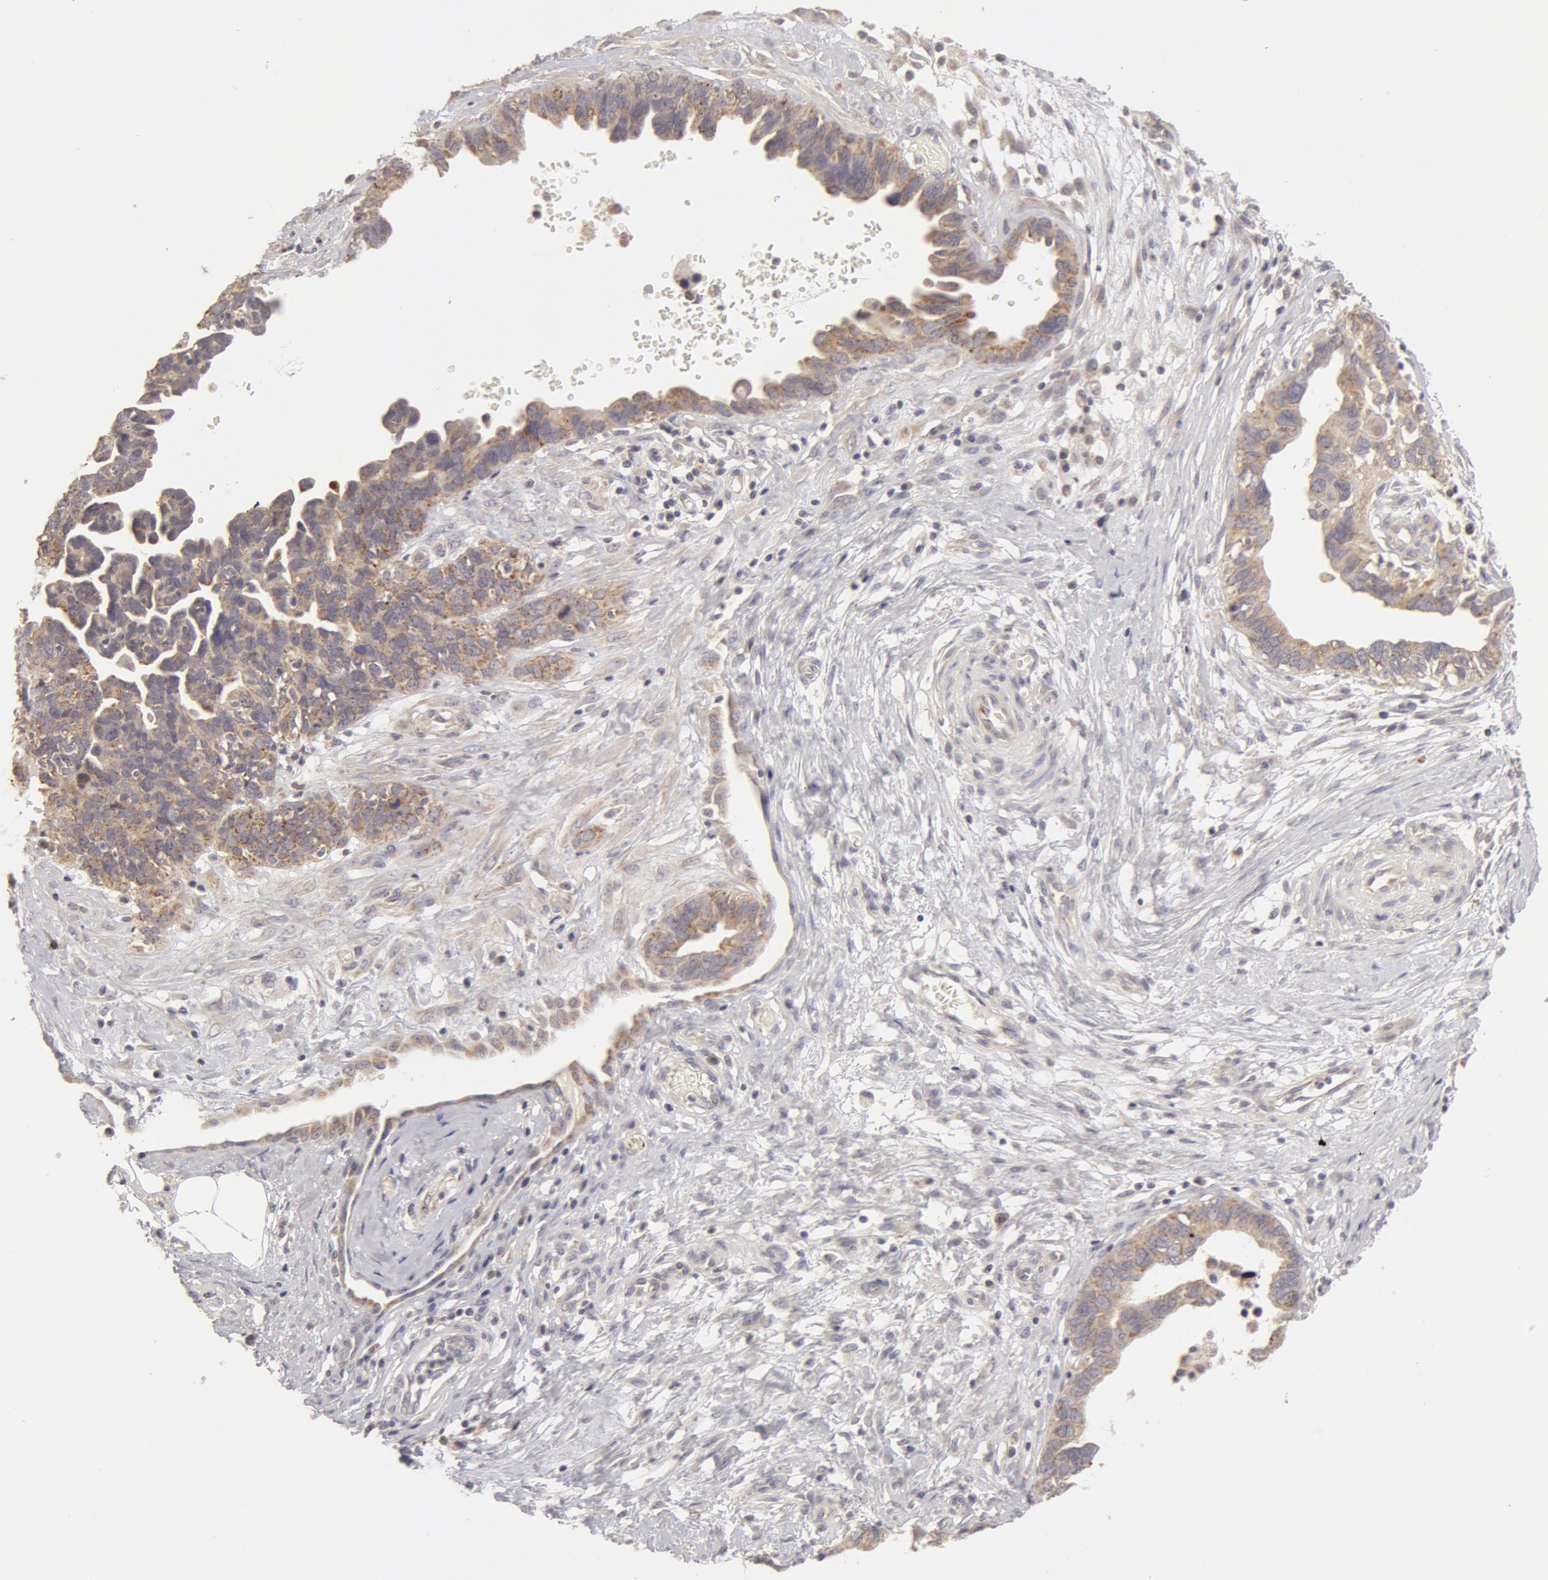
{"staining": {"intensity": "negative", "quantity": "none", "location": "none"}, "tissue": "ovarian cancer", "cell_type": "Tumor cells", "image_type": "cancer", "snomed": [{"axis": "morphology", "description": "Cystadenocarcinoma, serous, NOS"}, {"axis": "topography", "description": "Ovary"}], "caption": "The image reveals no staining of tumor cells in serous cystadenocarcinoma (ovarian). The staining is performed using DAB (3,3'-diaminobenzidine) brown chromogen with nuclei counter-stained in using hematoxylin.", "gene": "ADPRH", "patient": {"sex": "female", "age": 64}}